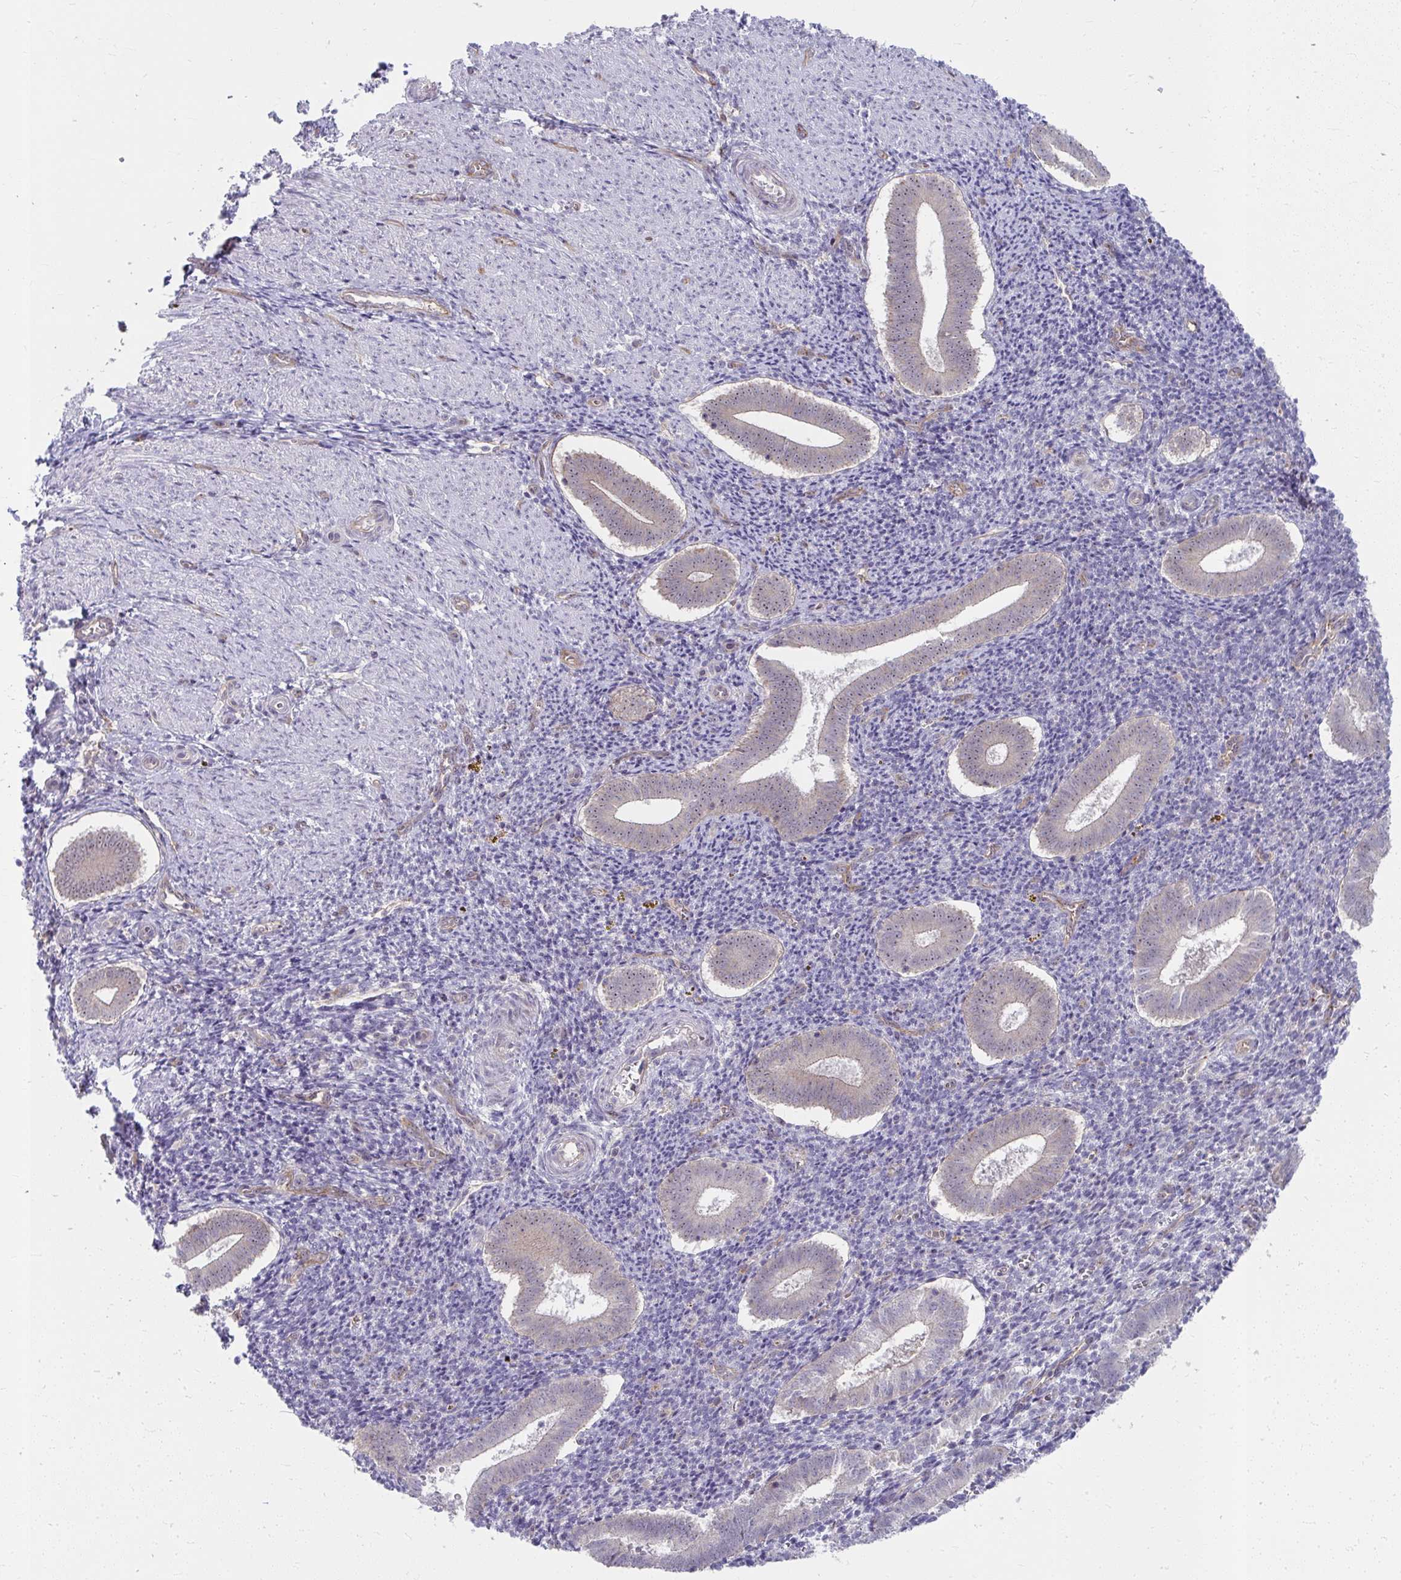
{"staining": {"intensity": "negative", "quantity": "none", "location": "none"}, "tissue": "endometrium", "cell_type": "Cells in endometrial stroma", "image_type": "normal", "snomed": [{"axis": "morphology", "description": "Normal tissue, NOS"}, {"axis": "topography", "description": "Endometrium"}], "caption": "DAB (3,3'-diaminobenzidine) immunohistochemical staining of unremarkable human endometrium exhibits no significant expression in cells in endometrial stroma.", "gene": "MUS81", "patient": {"sex": "female", "age": 25}}